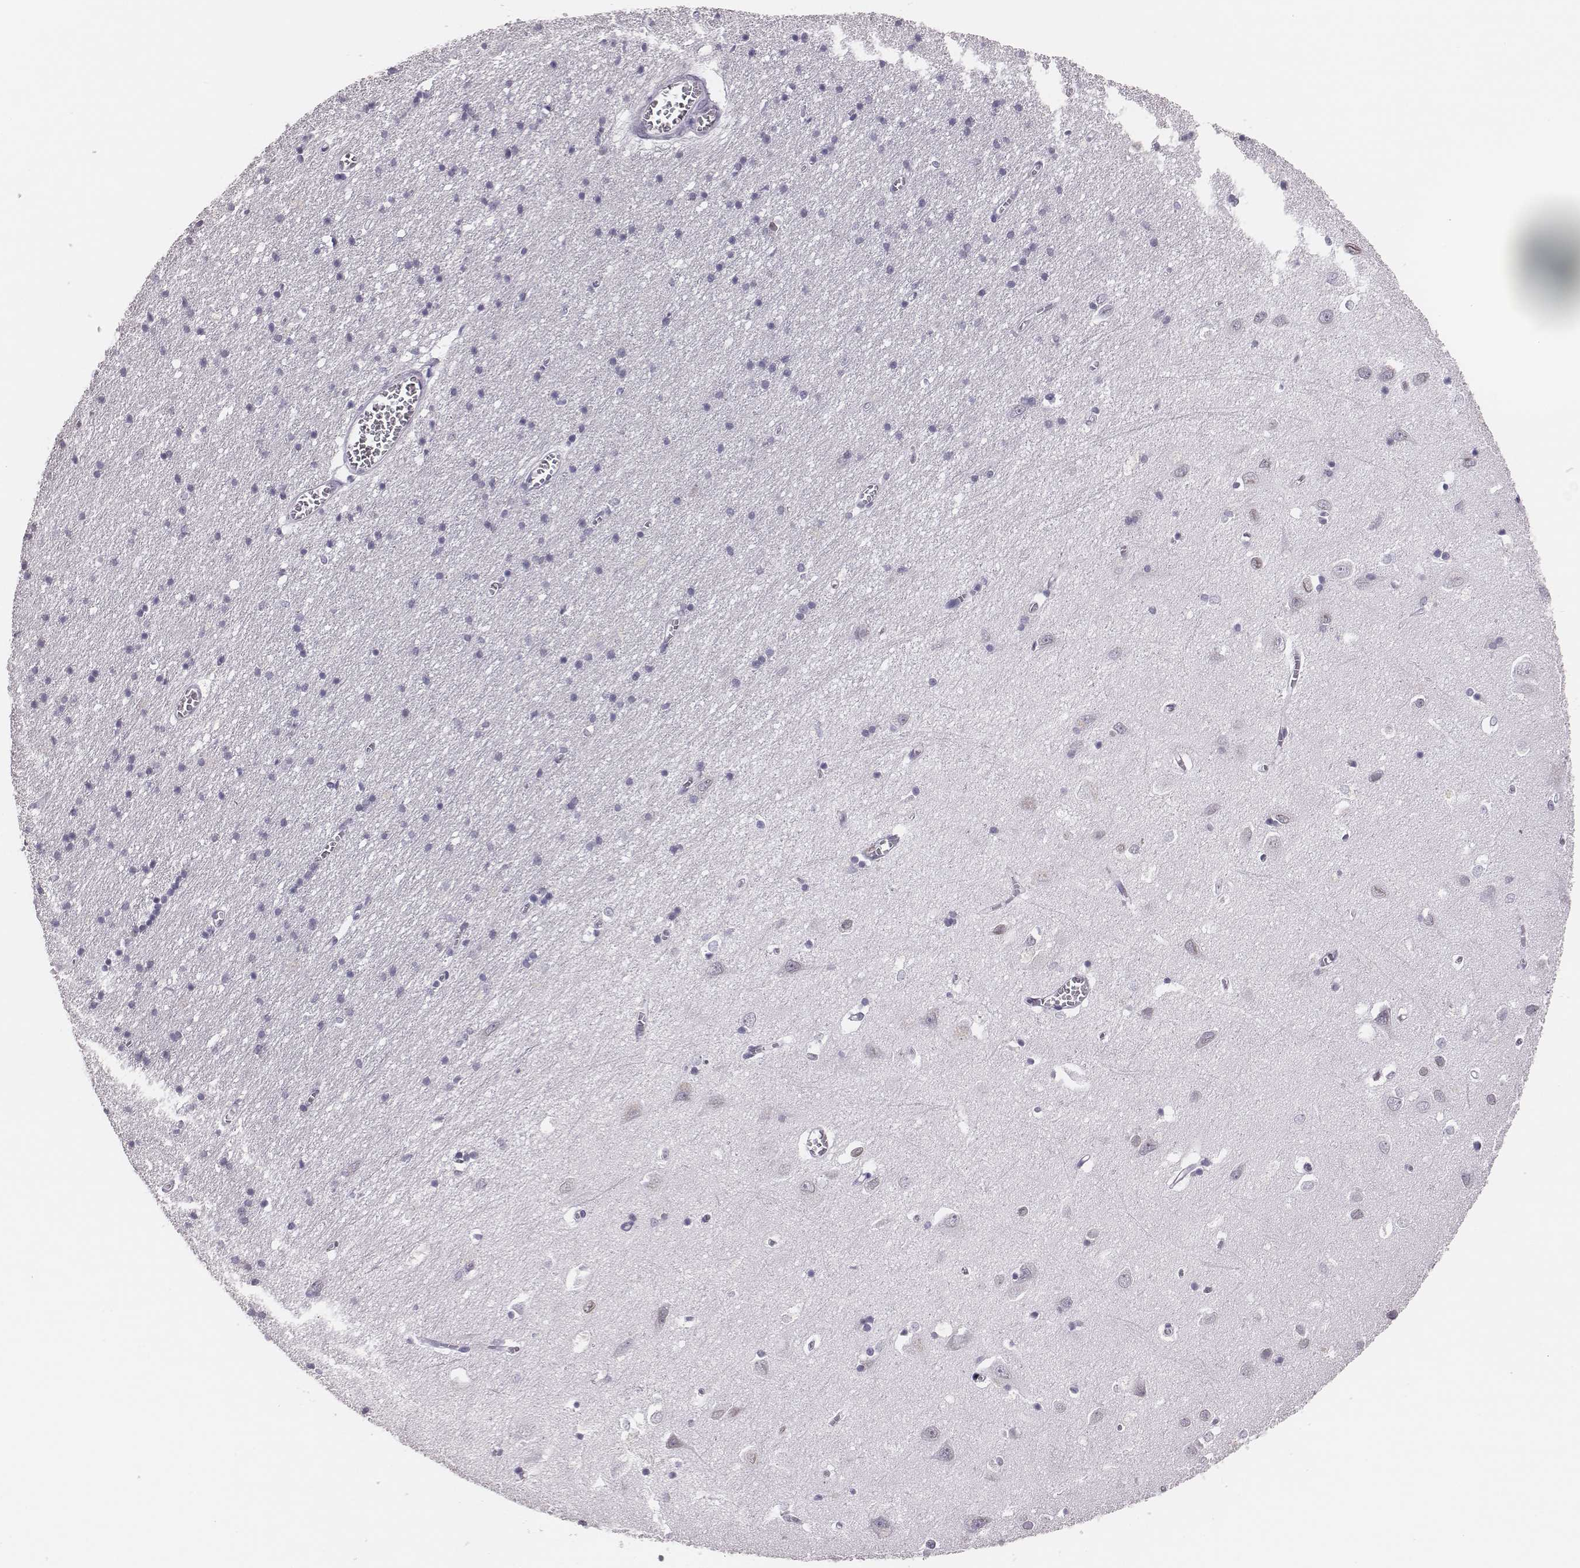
{"staining": {"intensity": "negative", "quantity": "none", "location": "none"}, "tissue": "cerebral cortex", "cell_type": "Endothelial cells", "image_type": "normal", "snomed": [{"axis": "morphology", "description": "Normal tissue, NOS"}, {"axis": "topography", "description": "Cerebral cortex"}], "caption": "DAB immunohistochemical staining of normal human cerebral cortex demonstrates no significant staining in endothelial cells. Nuclei are stained in blue.", "gene": "H1", "patient": {"sex": "male", "age": 70}}